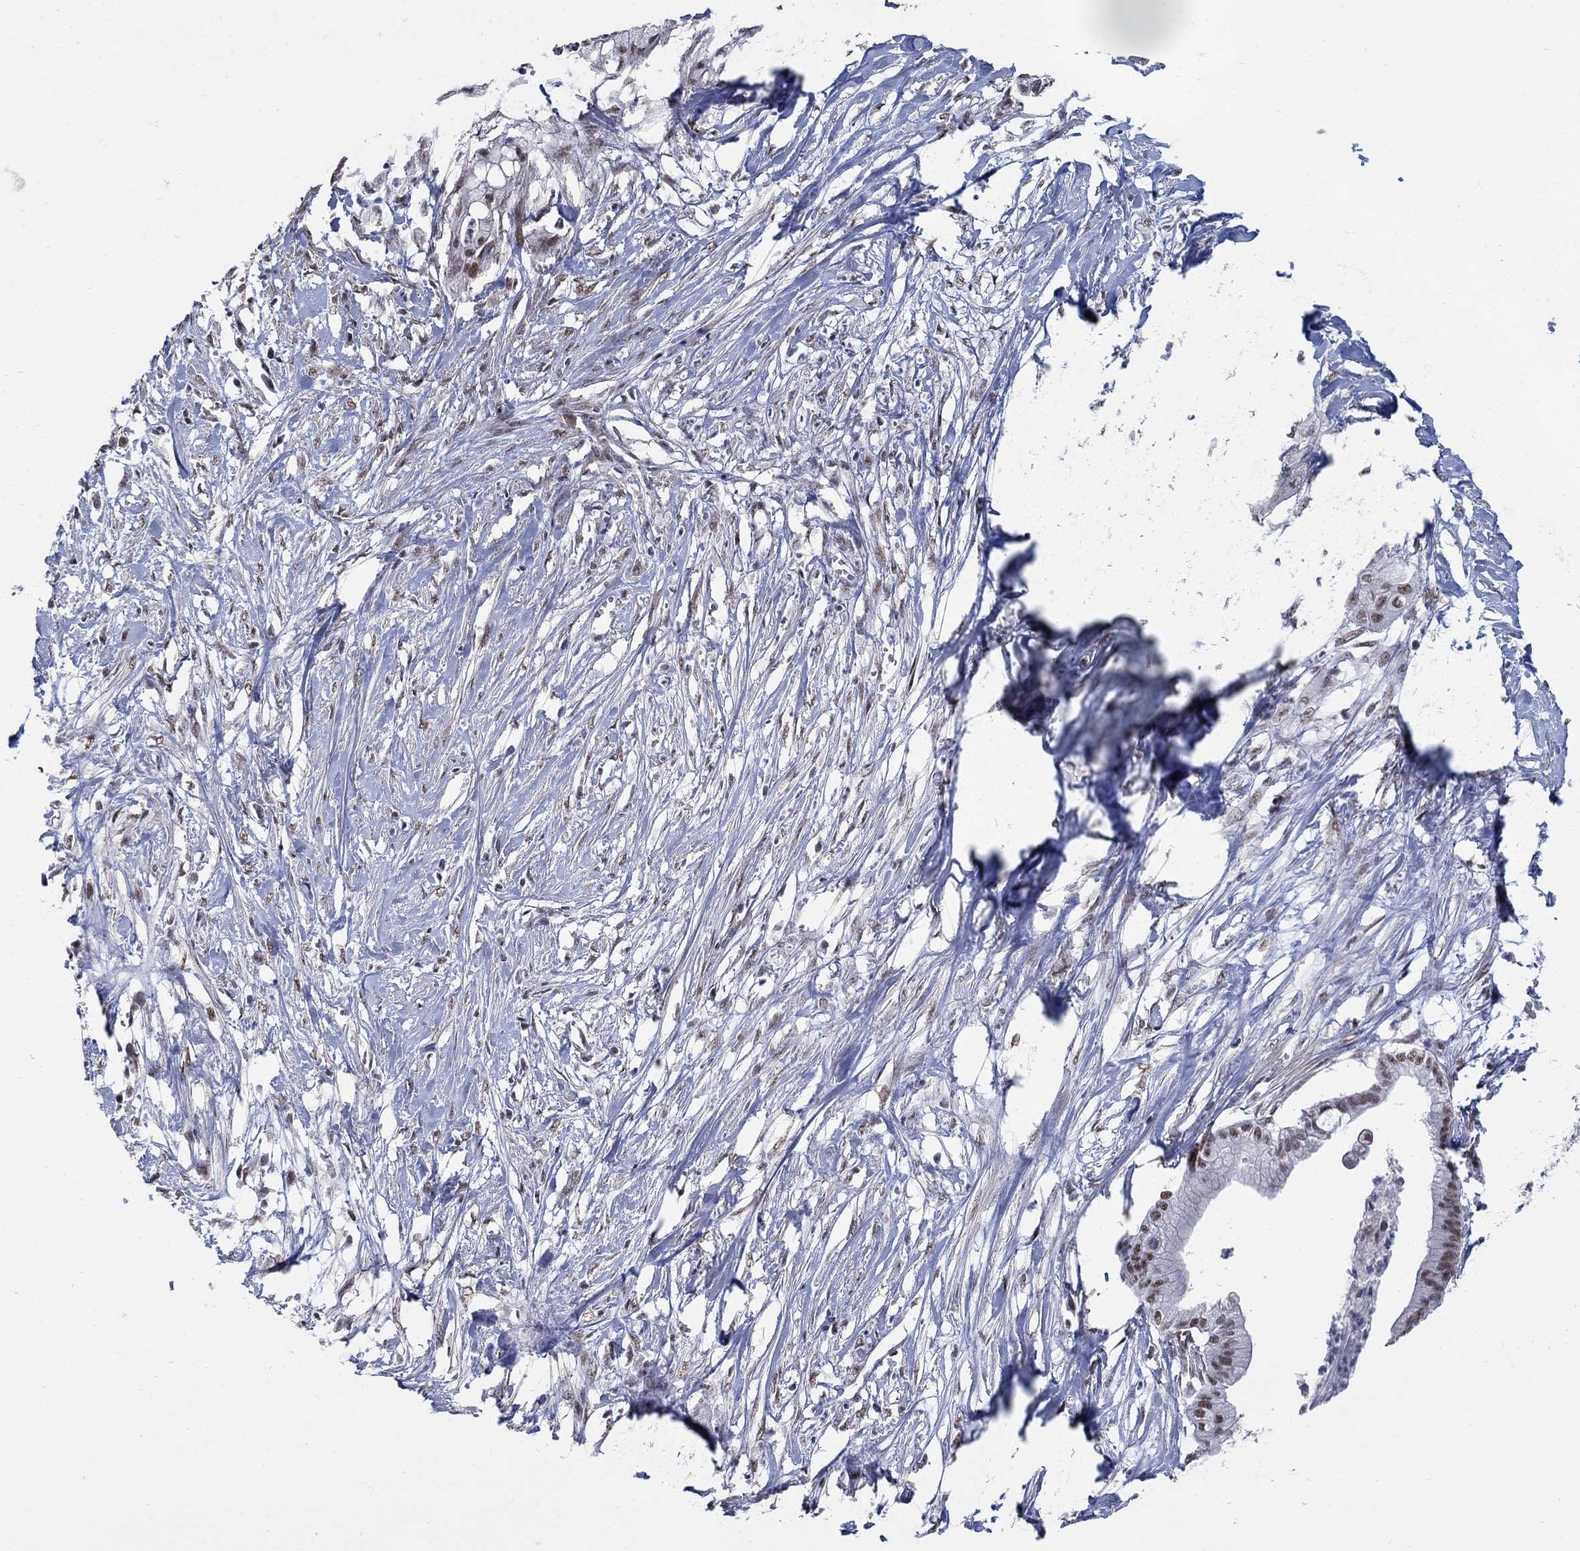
{"staining": {"intensity": "moderate", "quantity": "25%-75%", "location": "nuclear"}, "tissue": "pancreatic cancer", "cell_type": "Tumor cells", "image_type": "cancer", "snomed": [{"axis": "morphology", "description": "Normal tissue, NOS"}, {"axis": "morphology", "description": "Adenocarcinoma, NOS"}, {"axis": "topography", "description": "Pancreas"}], "caption": "Brown immunohistochemical staining in human adenocarcinoma (pancreatic) demonstrates moderate nuclear staining in about 25%-75% of tumor cells.", "gene": "PNISR", "patient": {"sex": "female", "age": 58}}